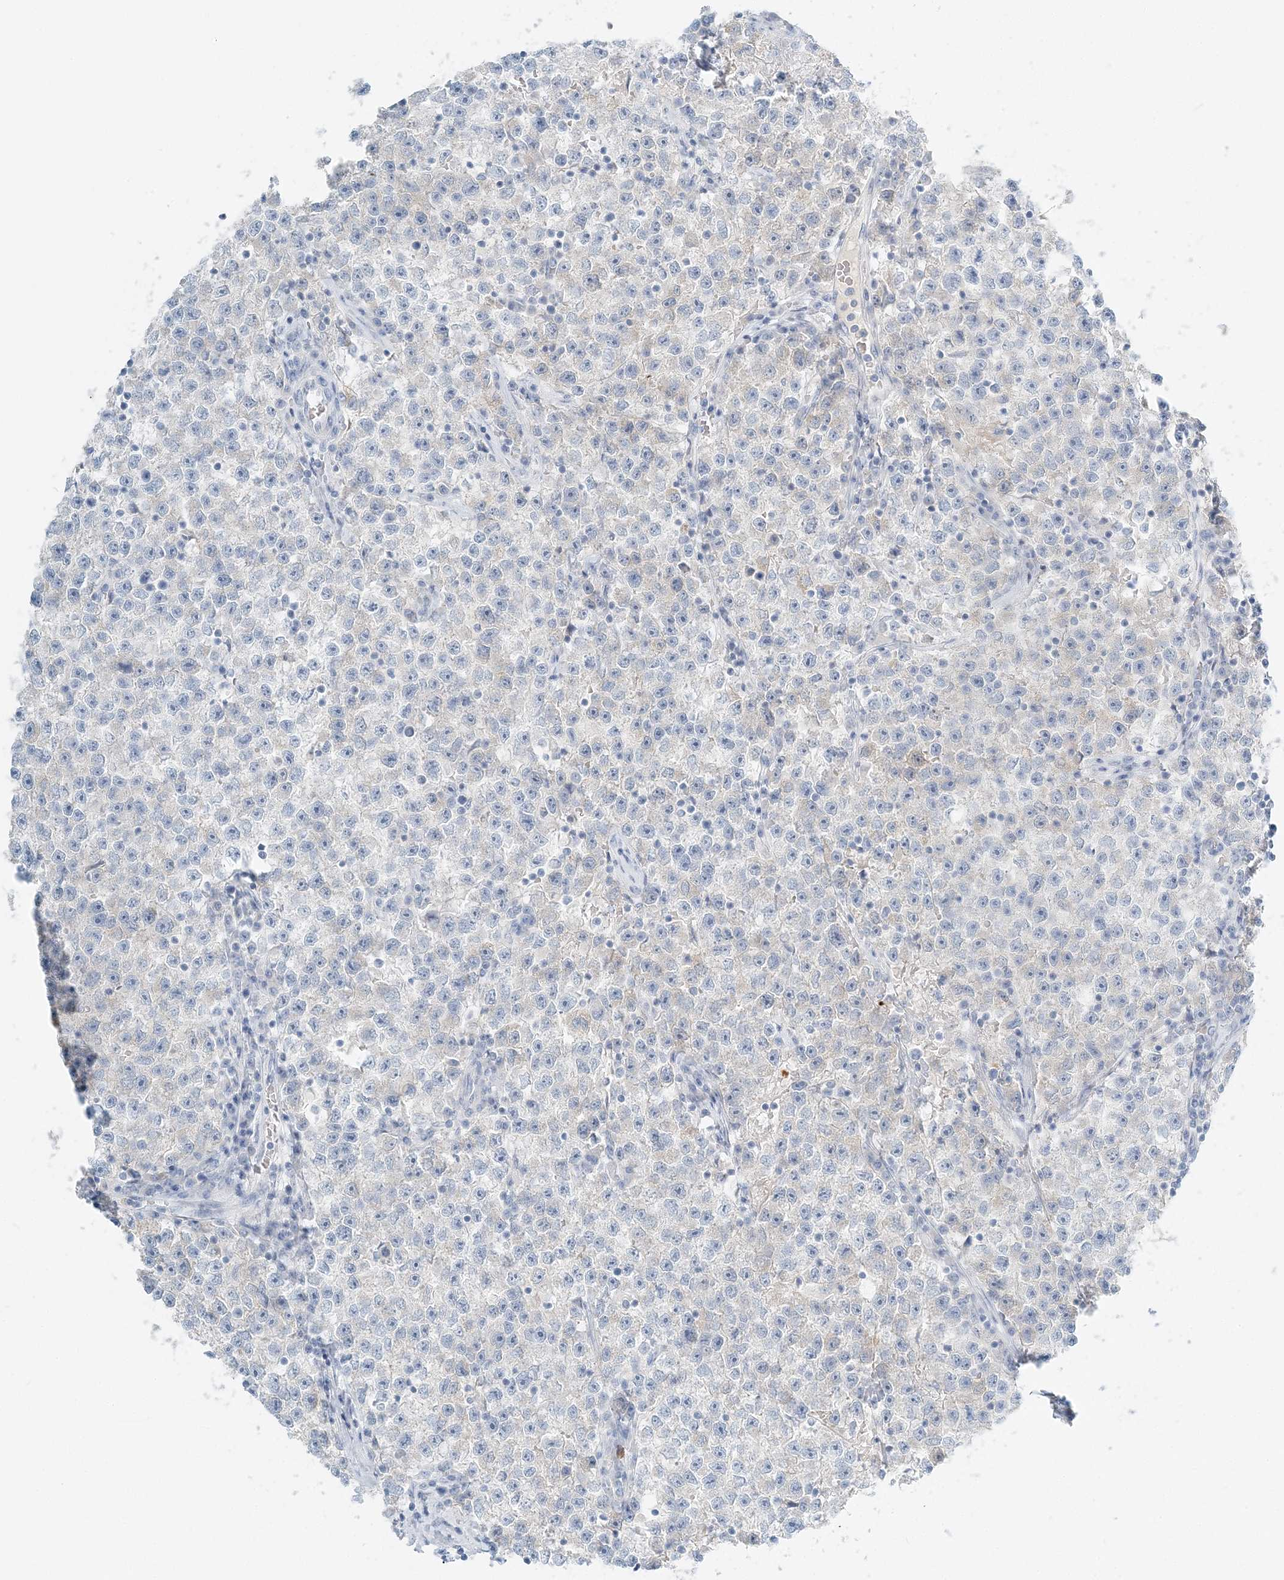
{"staining": {"intensity": "negative", "quantity": "none", "location": "none"}, "tissue": "testis cancer", "cell_type": "Tumor cells", "image_type": "cancer", "snomed": [{"axis": "morphology", "description": "Seminoma, NOS"}, {"axis": "topography", "description": "Testis"}], "caption": "This is an immunohistochemistry (IHC) histopathology image of human testis cancer (seminoma). There is no staining in tumor cells.", "gene": "NAA11", "patient": {"sex": "male", "age": 22}}